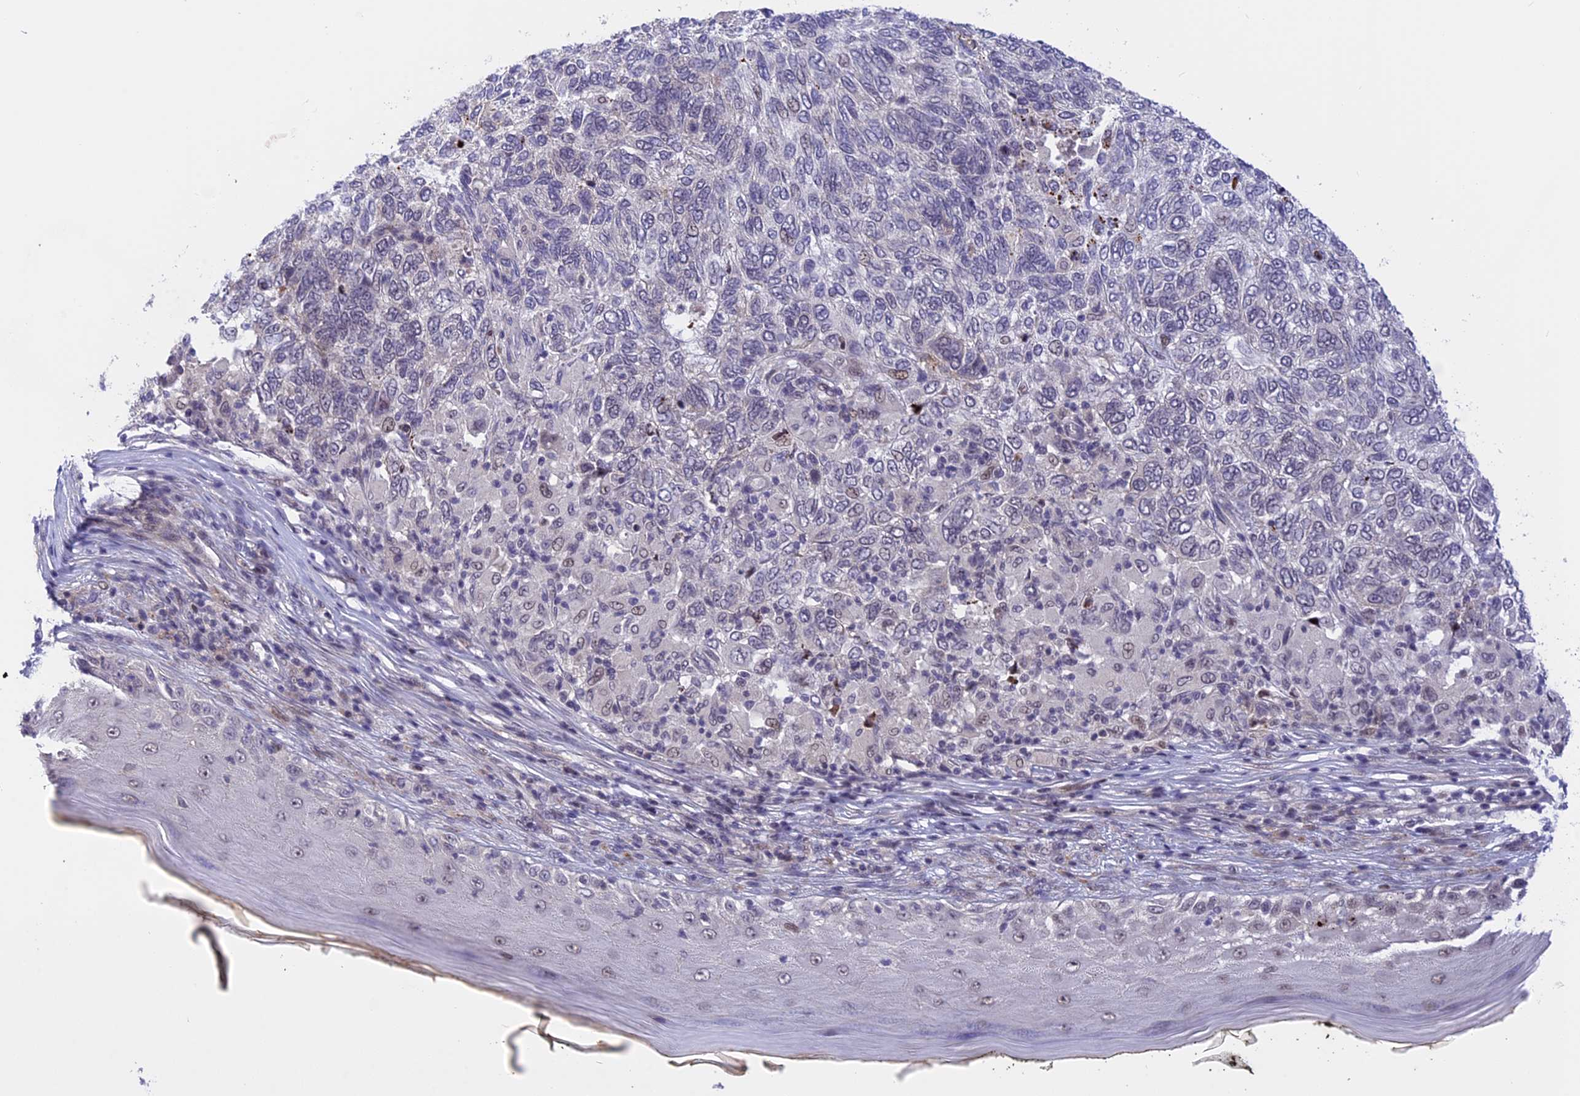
{"staining": {"intensity": "negative", "quantity": "none", "location": "none"}, "tissue": "skin cancer", "cell_type": "Tumor cells", "image_type": "cancer", "snomed": [{"axis": "morphology", "description": "Basal cell carcinoma"}, {"axis": "topography", "description": "Skin"}], "caption": "Tumor cells show no significant protein expression in skin basal cell carcinoma.", "gene": "POLR2C", "patient": {"sex": "female", "age": 65}}